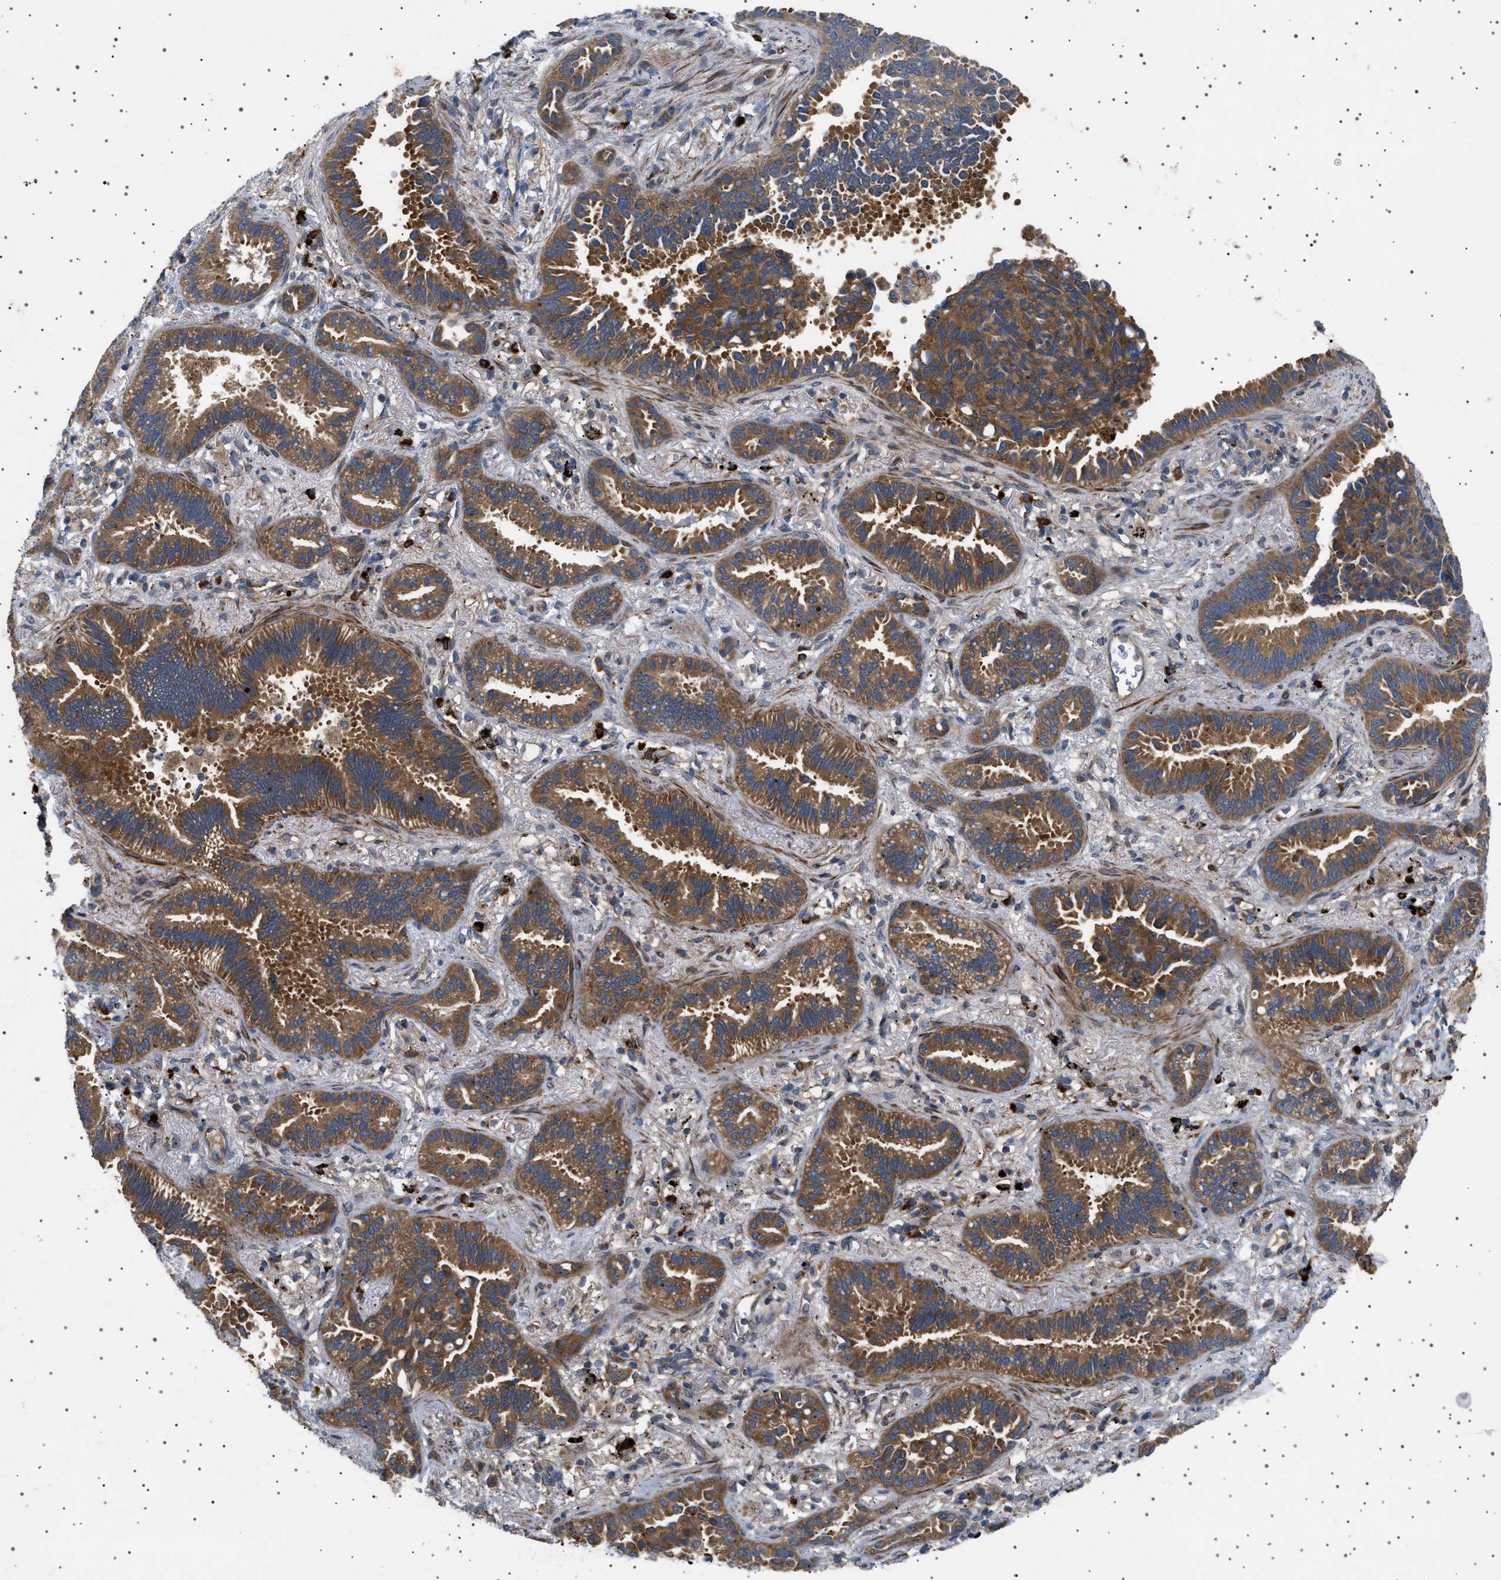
{"staining": {"intensity": "strong", "quantity": ">75%", "location": "cytoplasmic/membranous"}, "tissue": "lung cancer", "cell_type": "Tumor cells", "image_type": "cancer", "snomed": [{"axis": "morphology", "description": "Normal tissue, NOS"}, {"axis": "morphology", "description": "Adenocarcinoma, NOS"}, {"axis": "topography", "description": "Lung"}], "caption": "A micrograph showing strong cytoplasmic/membranous staining in approximately >75% of tumor cells in lung adenocarcinoma, as visualized by brown immunohistochemical staining.", "gene": "CCDC186", "patient": {"sex": "male", "age": 59}}